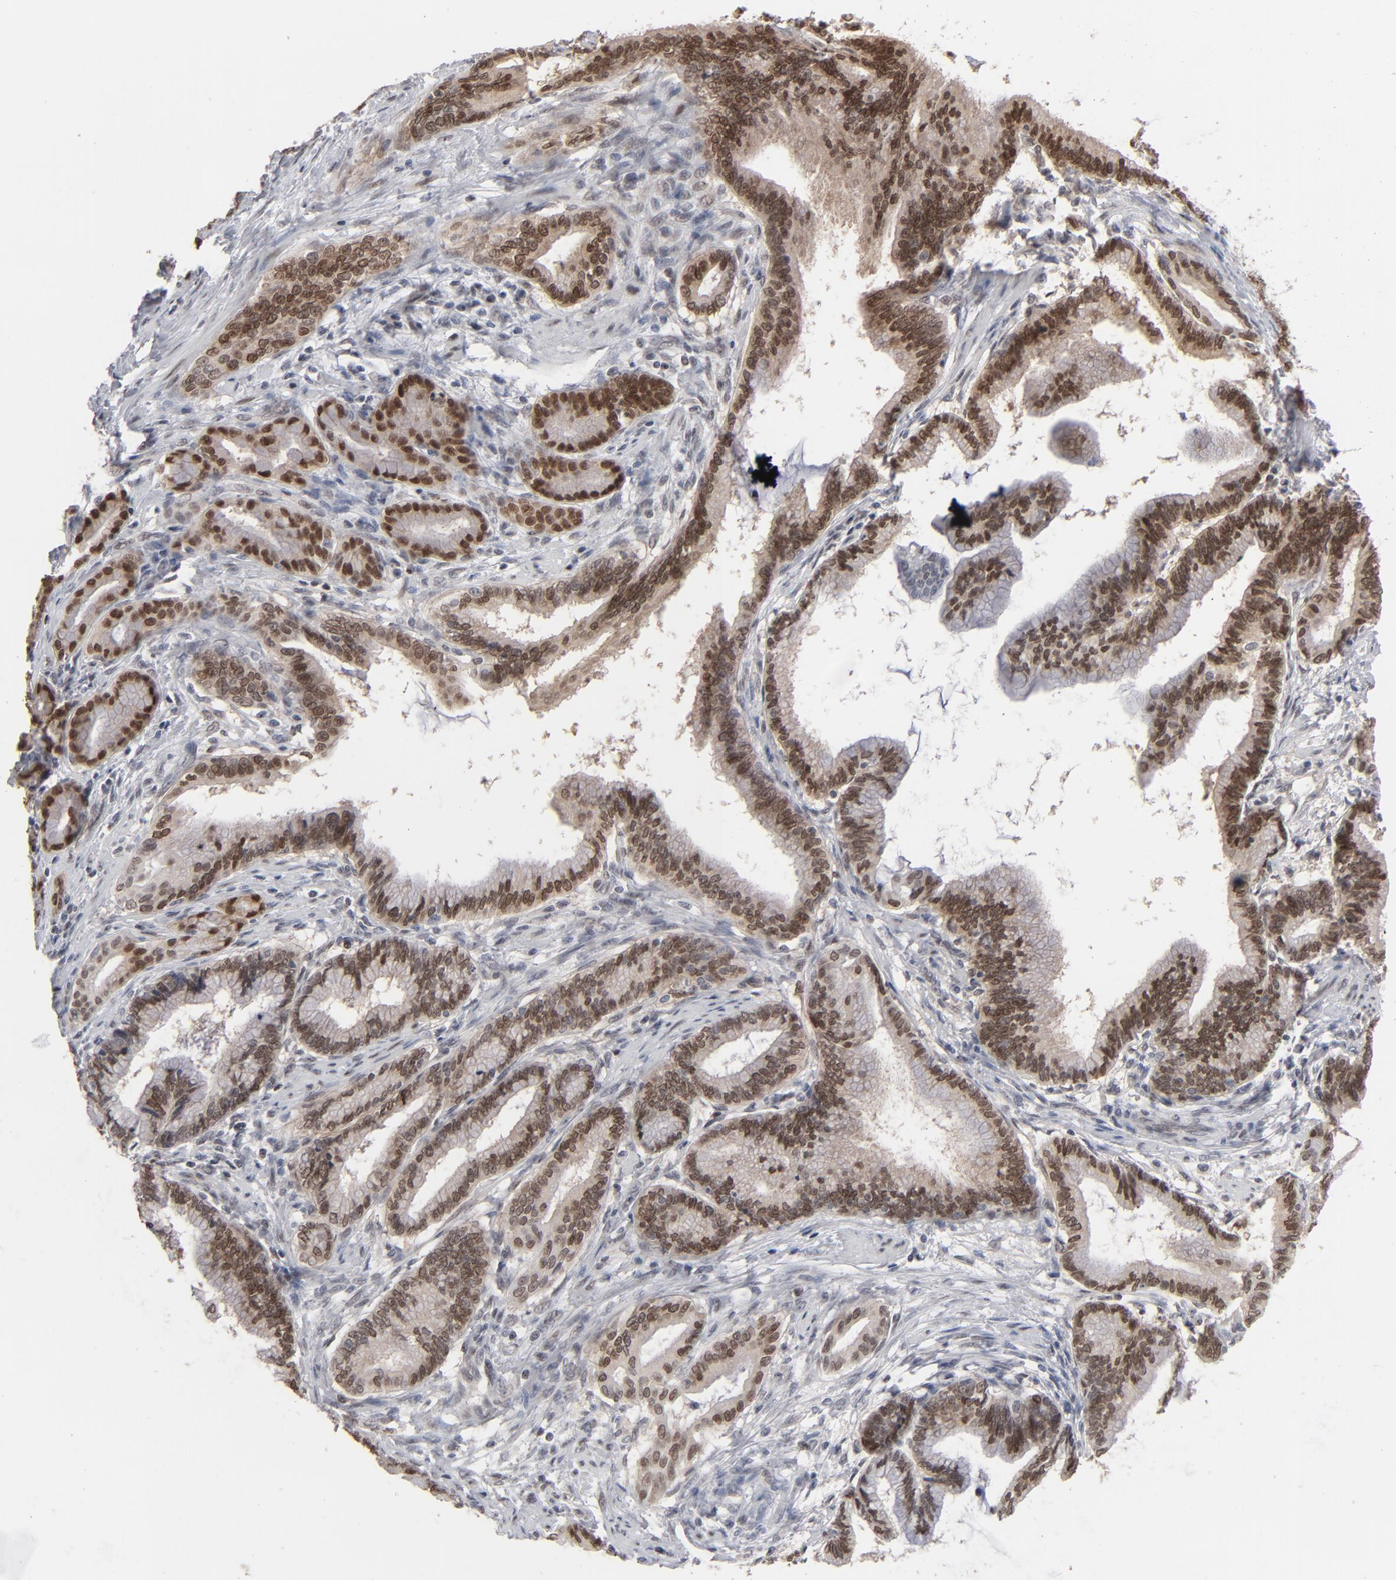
{"staining": {"intensity": "strong", "quantity": ">75%", "location": "nuclear"}, "tissue": "pancreatic cancer", "cell_type": "Tumor cells", "image_type": "cancer", "snomed": [{"axis": "morphology", "description": "Adenocarcinoma, NOS"}, {"axis": "topography", "description": "Pancreas"}], "caption": "Immunohistochemistry histopathology image of neoplastic tissue: human pancreatic cancer stained using immunohistochemistry shows high levels of strong protein expression localized specifically in the nuclear of tumor cells, appearing as a nuclear brown color.", "gene": "IRF9", "patient": {"sex": "female", "age": 64}}